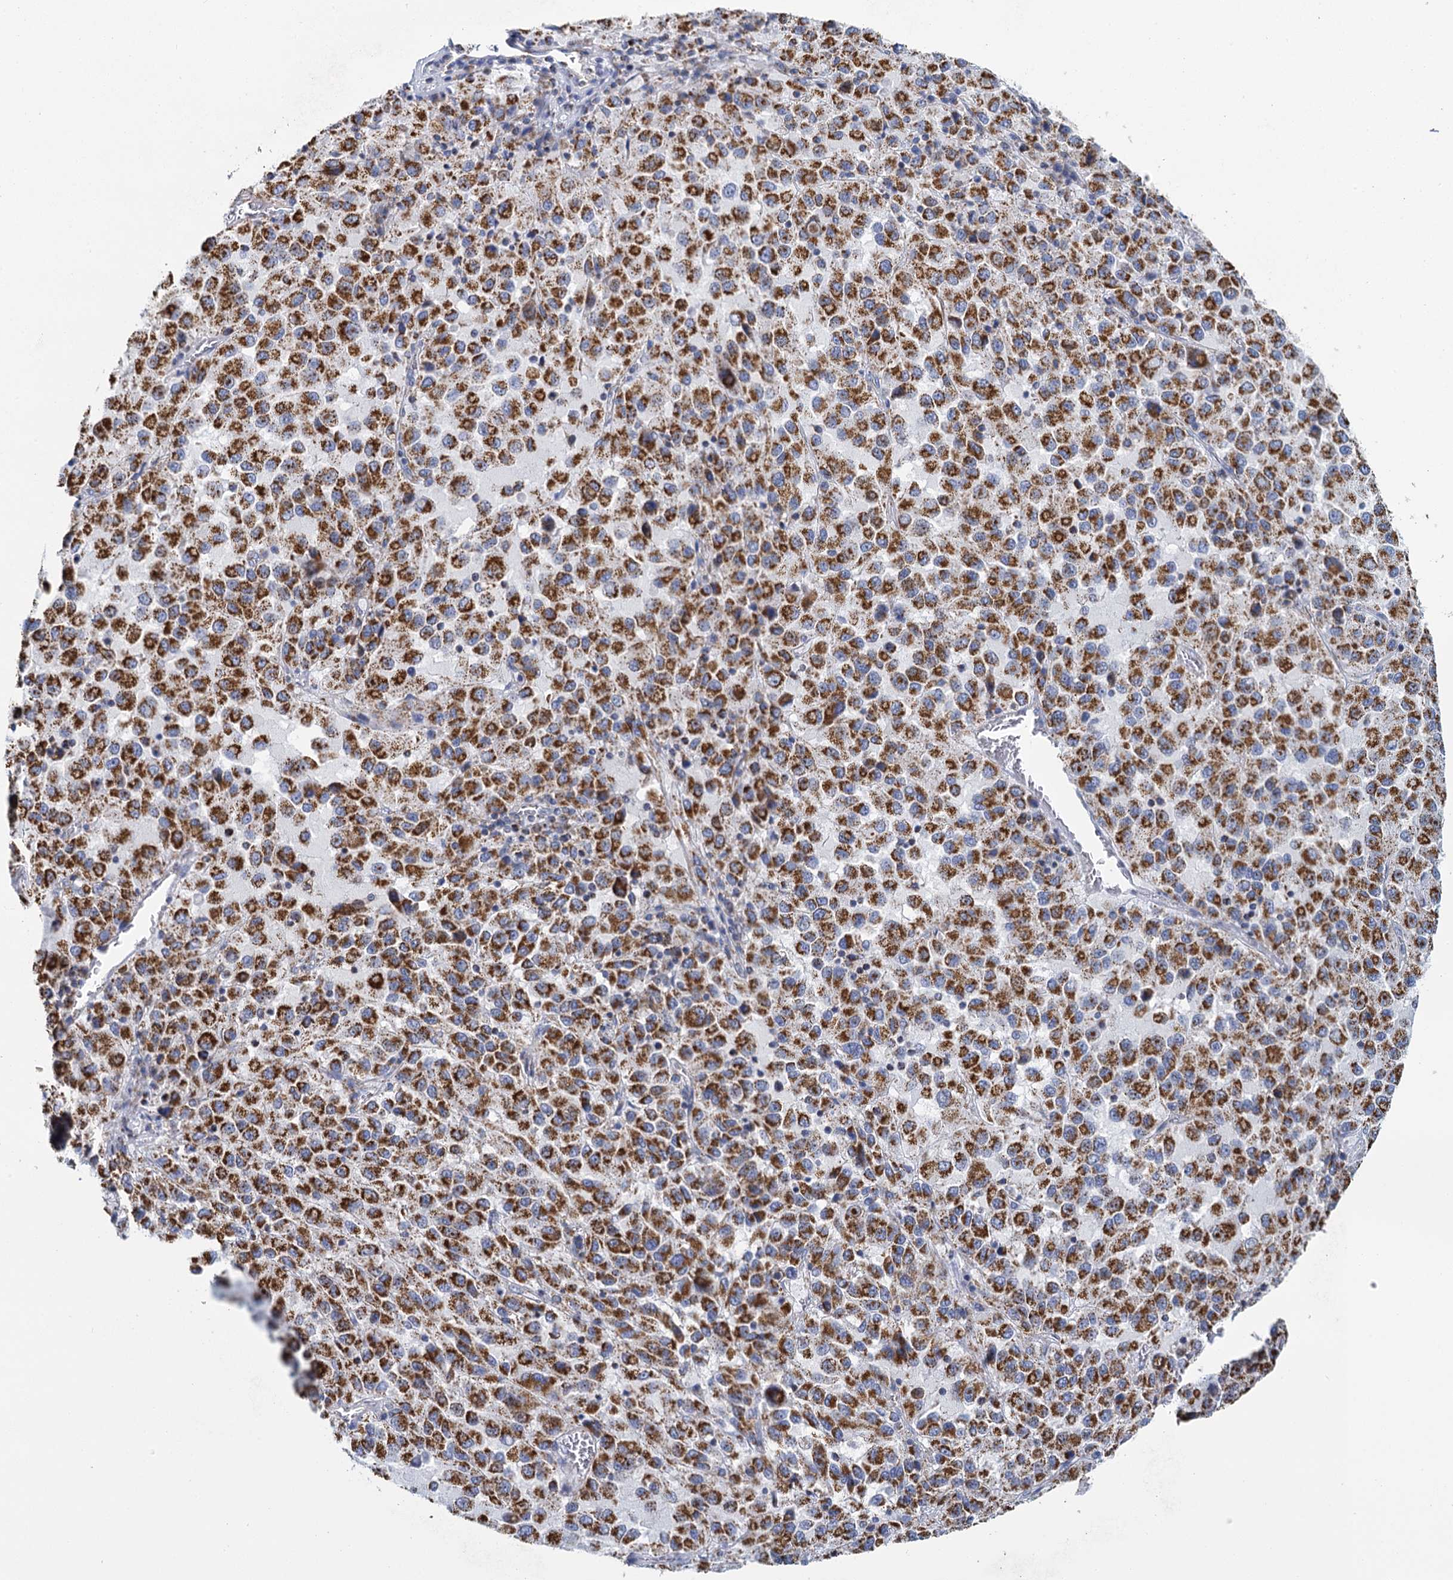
{"staining": {"intensity": "strong", "quantity": ">75%", "location": "cytoplasmic/membranous"}, "tissue": "melanoma", "cell_type": "Tumor cells", "image_type": "cancer", "snomed": [{"axis": "morphology", "description": "Malignant melanoma, Metastatic site"}, {"axis": "topography", "description": "Lung"}], "caption": "Protein analysis of malignant melanoma (metastatic site) tissue exhibits strong cytoplasmic/membranous expression in about >75% of tumor cells.", "gene": "CCP110", "patient": {"sex": "male", "age": 64}}